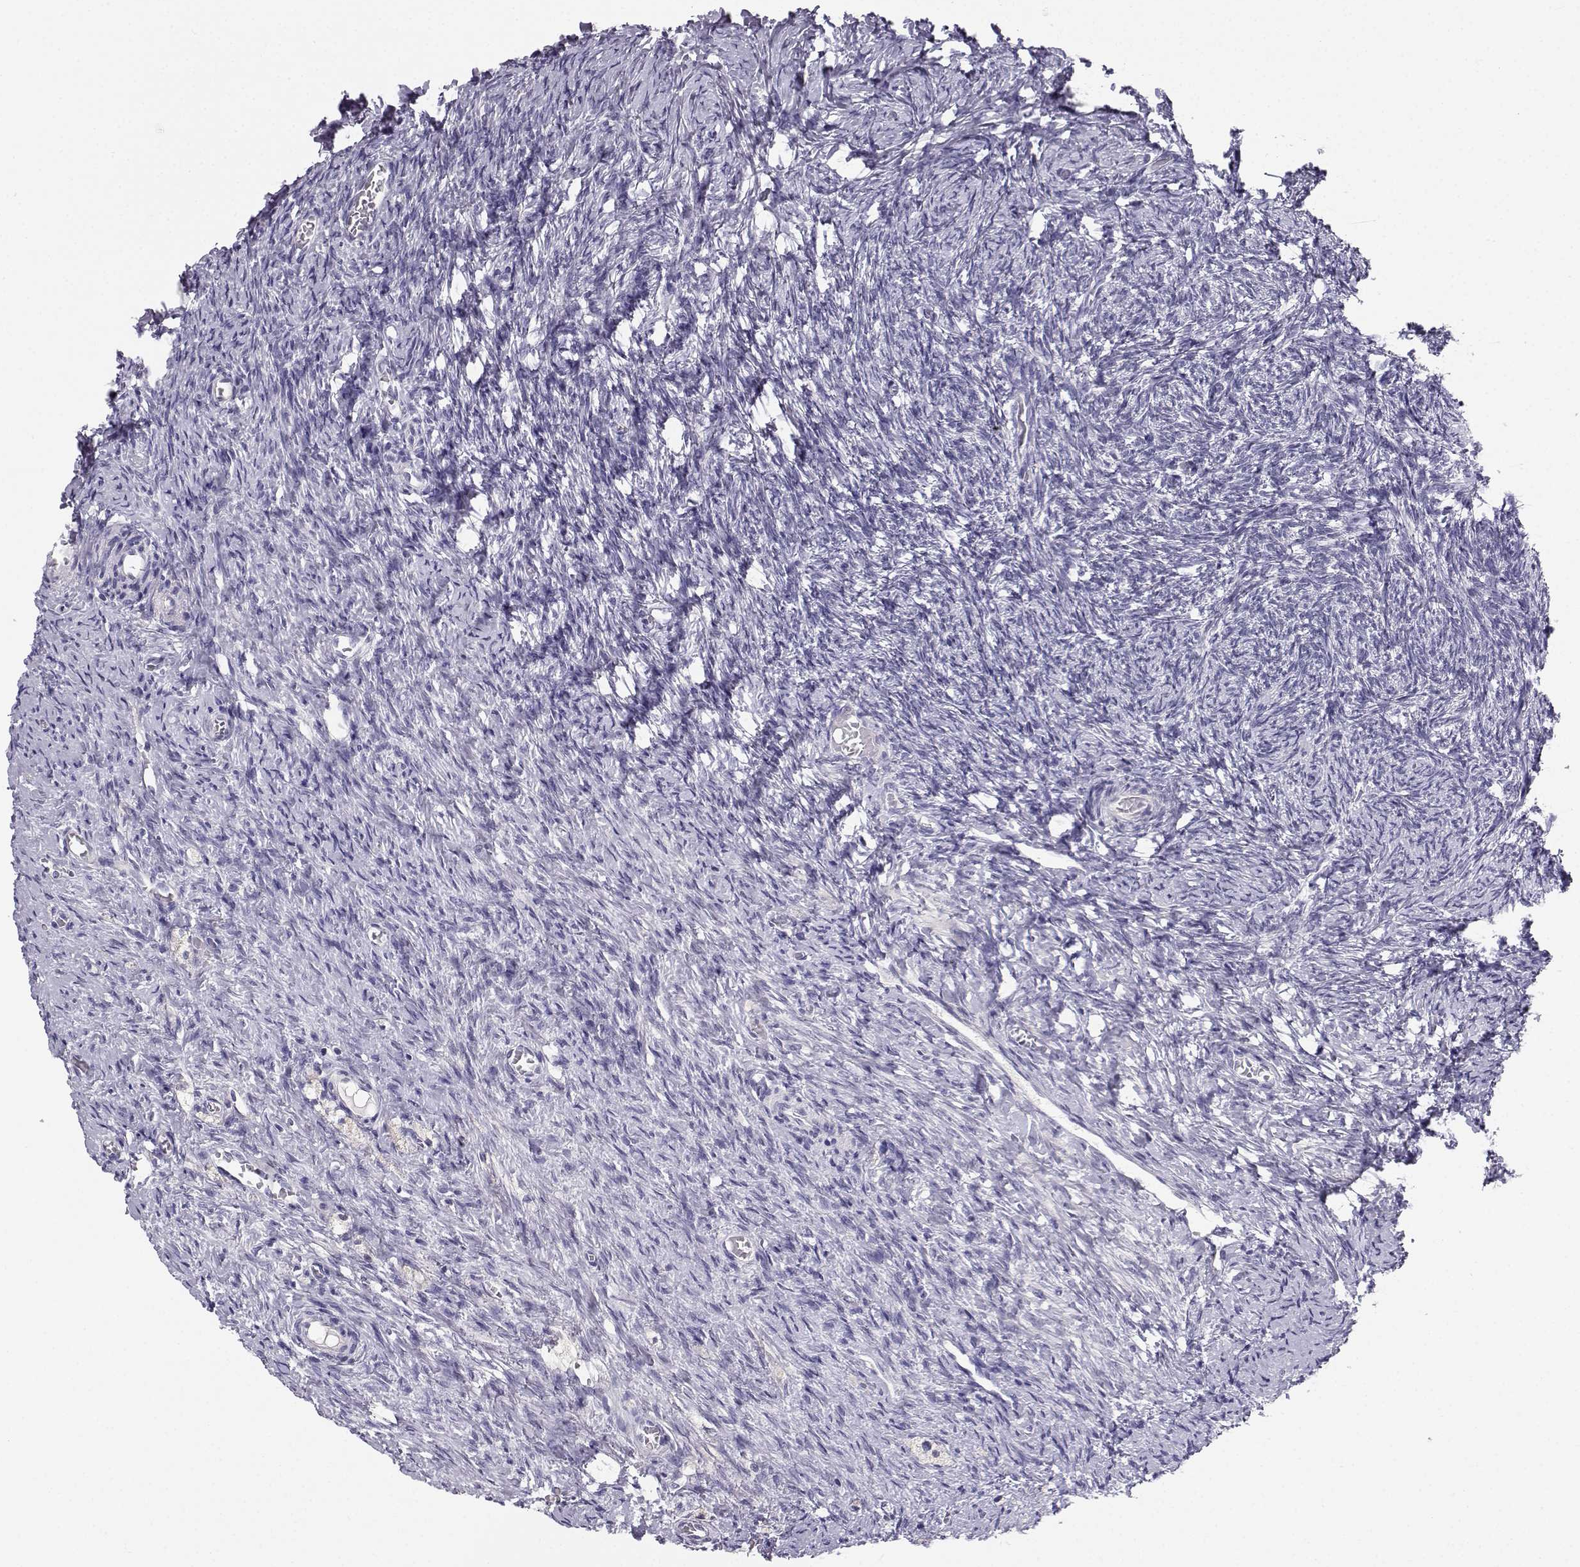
{"staining": {"intensity": "negative", "quantity": "none", "location": "none"}, "tissue": "ovary", "cell_type": "Follicle cells", "image_type": "normal", "snomed": [{"axis": "morphology", "description": "Normal tissue, NOS"}, {"axis": "topography", "description": "Ovary"}], "caption": "A high-resolution image shows immunohistochemistry (IHC) staining of unremarkable ovary, which exhibits no significant expression in follicle cells.", "gene": "MROH7", "patient": {"sex": "female", "age": 39}}